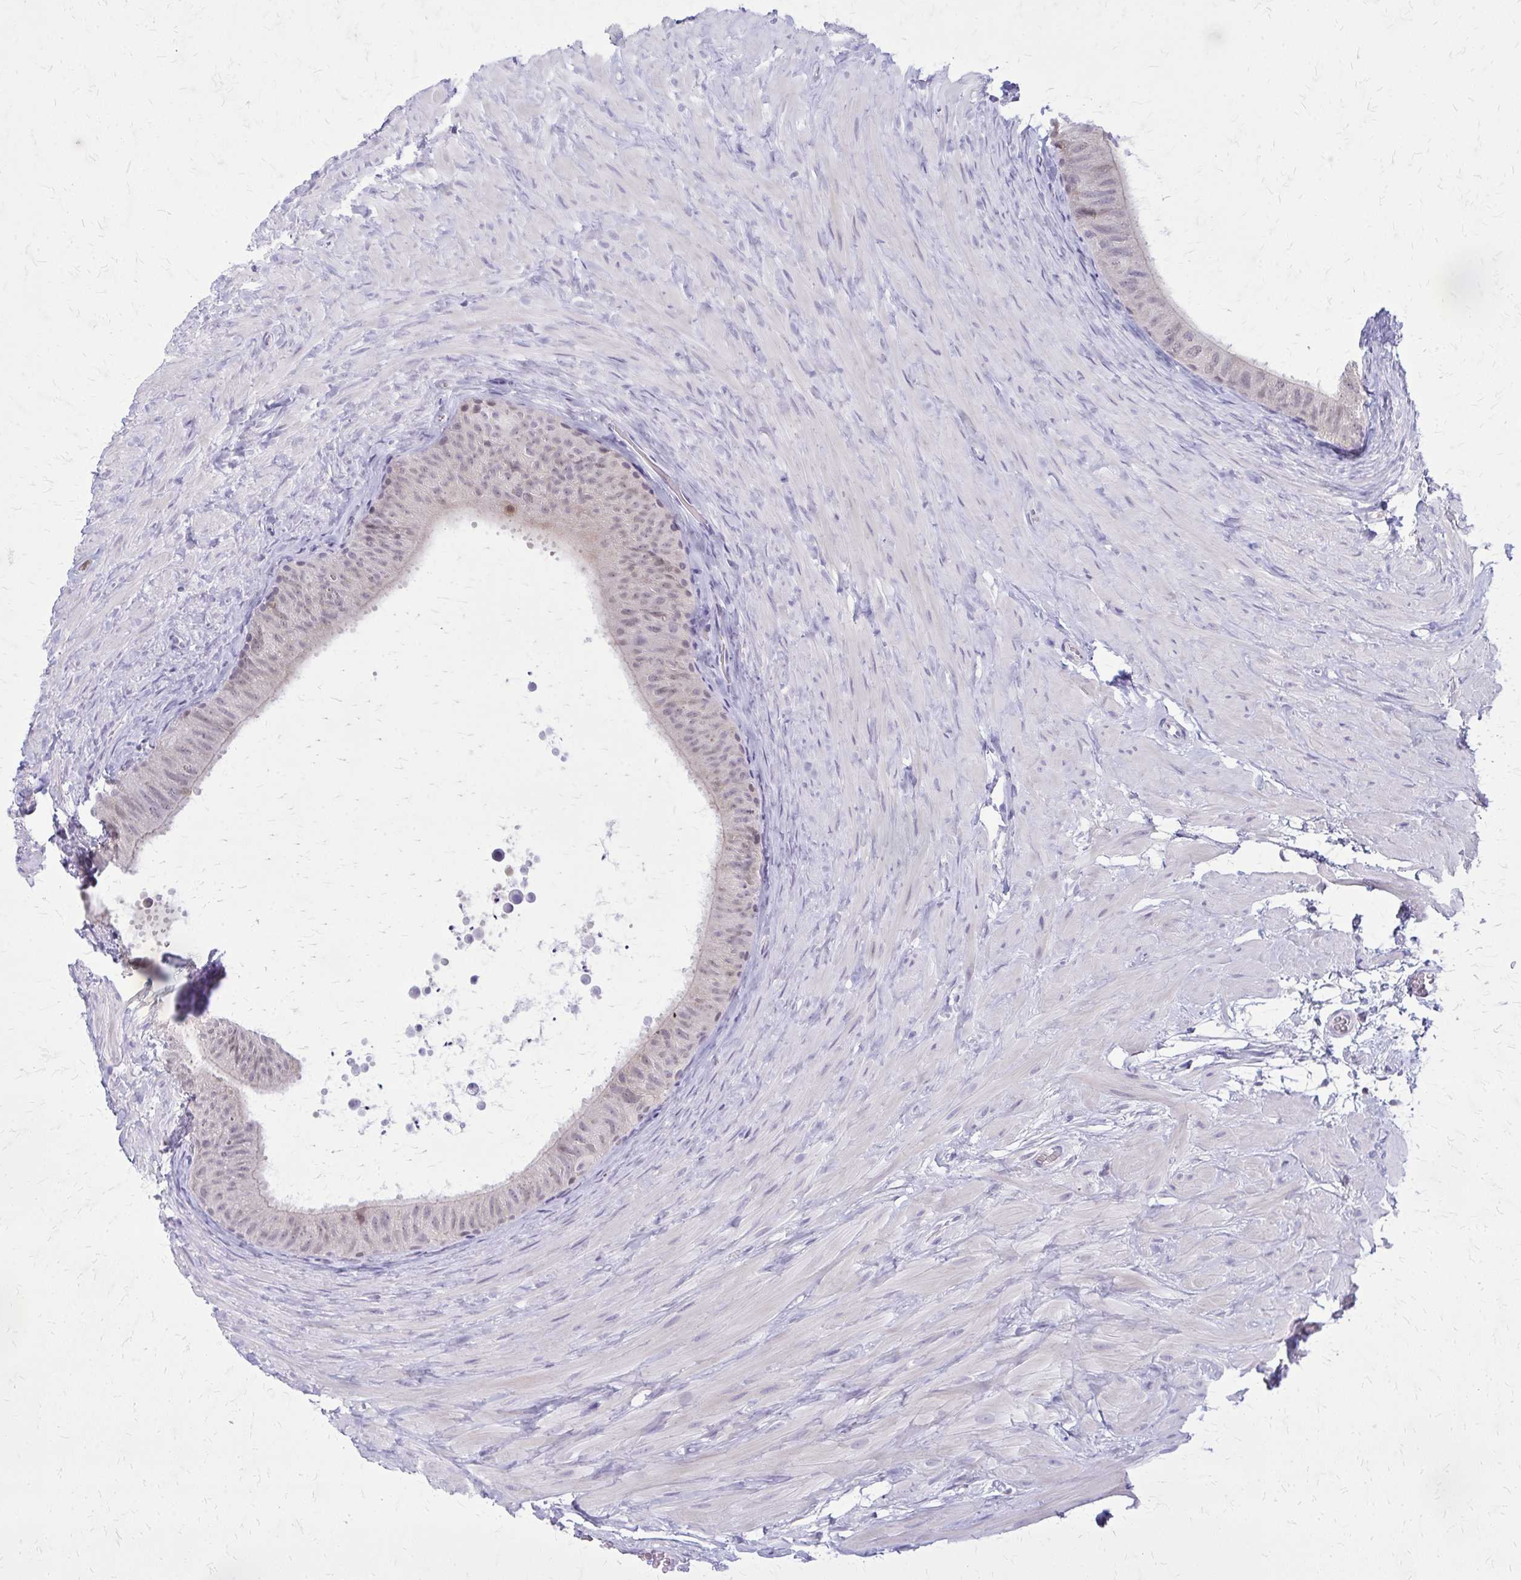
{"staining": {"intensity": "negative", "quantity": "none", "location": "none"}, "tissue": "epididymis", "cell_type": "Glandular cells", "image_type": "normal", "snomed": [{"axis": "morphology", "description": "Normal tissue, NOS"}, {"axis": "topography", "description": "Epididymis, spermatic cord, NOS"}, {"axis": "topography", "description": "Epididymis"}], "caption": "This micrograph is of unremarkable epididymis stained with immunohistochemistry to label a protein in brown with the nuclei are counter-stained blue. There is no expression in glandular cells.", "gene": "GLRX", "patient": {"sex": "male", "age": 31}}